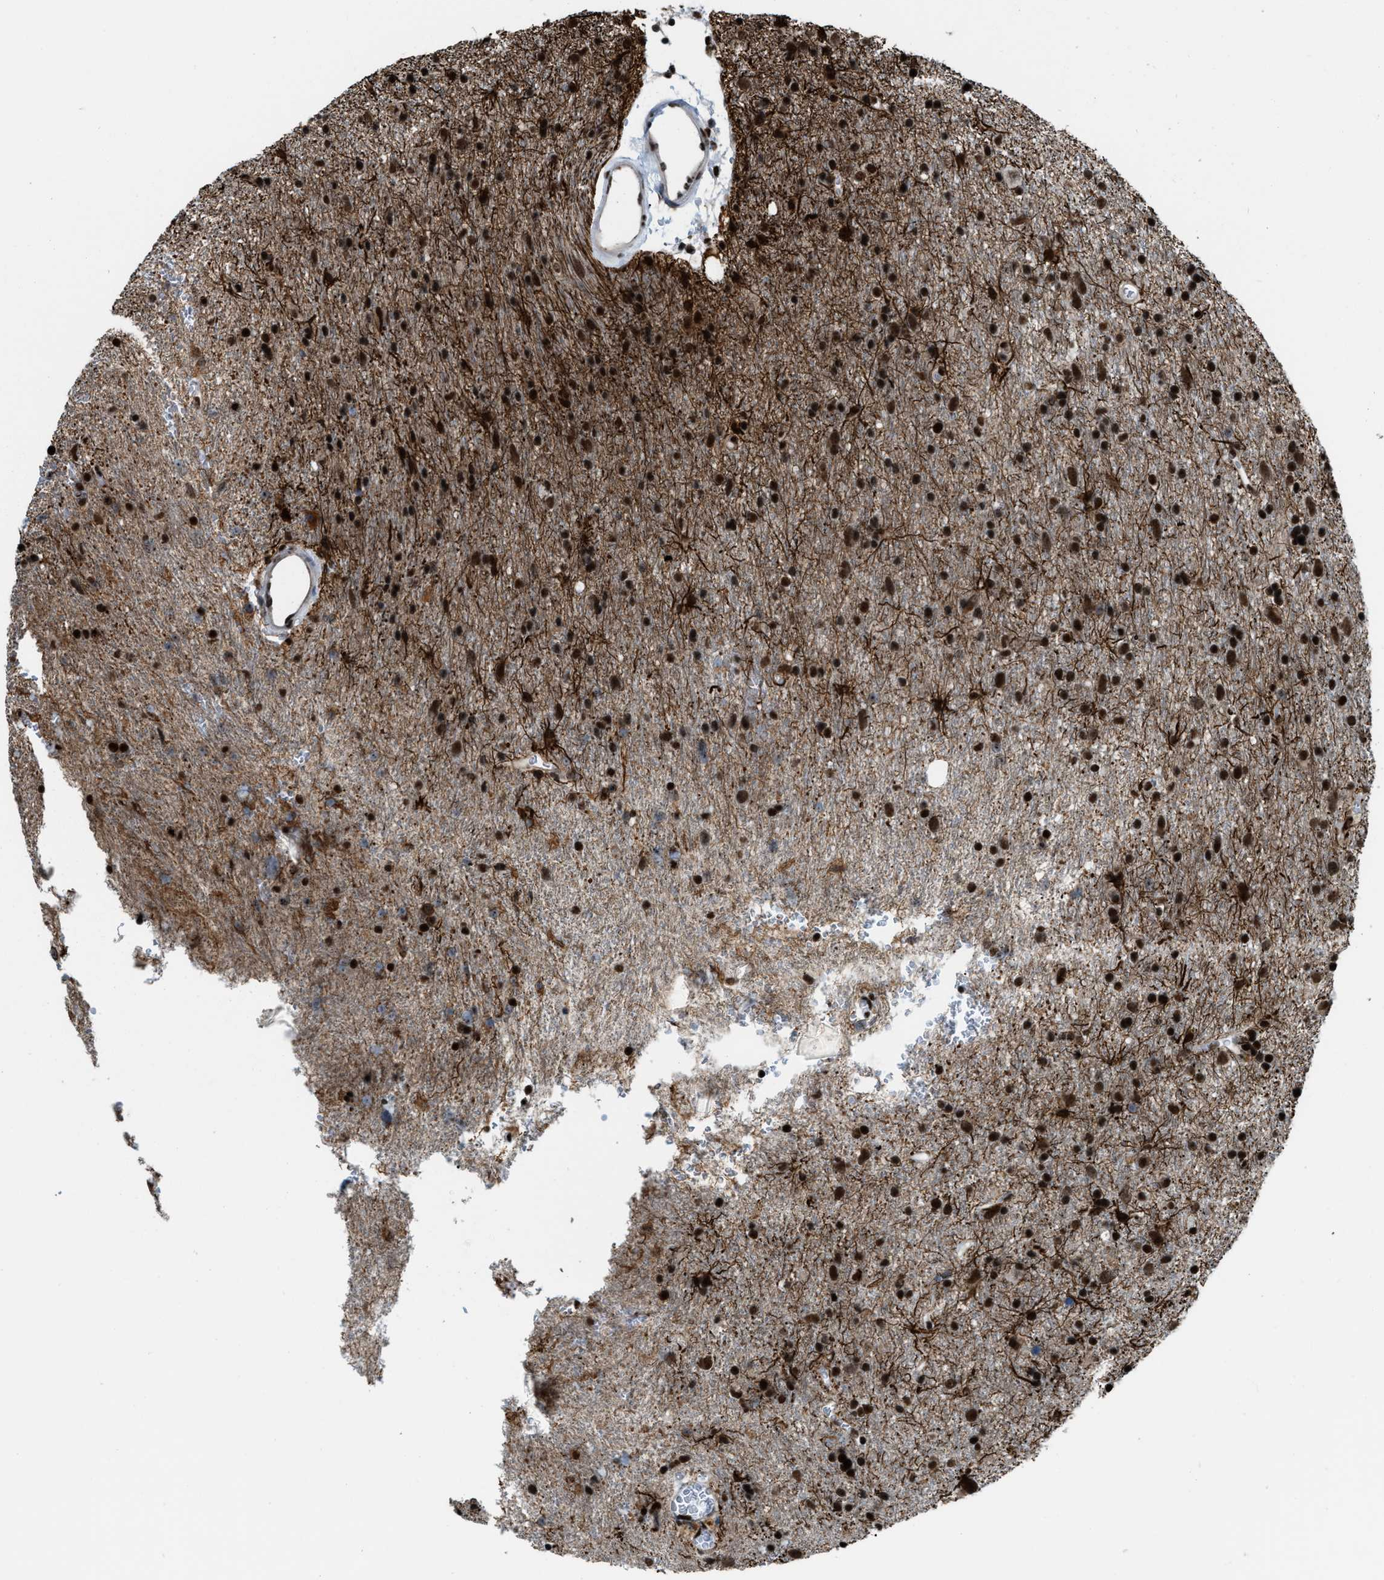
{"staining": {"intensity": "strong", "quantity": ">75%", "location": "nuclear"}, "tissue": "glioma", "cell_type": "Tumor cells", "image_type": "cancer", "snomed": [{"axis": "morphology", "description": "Glioma, malignant, Low grade"}, {"axis": "topography", "description": "Brain"}], "caption": "High-magnification brightfield microscopy of glioma stained with DAB (brown) and counterstained with hematoxylin (blue). tumor cells exhibit strong nuclear positivity is seen in approximately>75% of cells.", "gene": "NUMA1", "patient": {"sex": "male", "age": 77}}